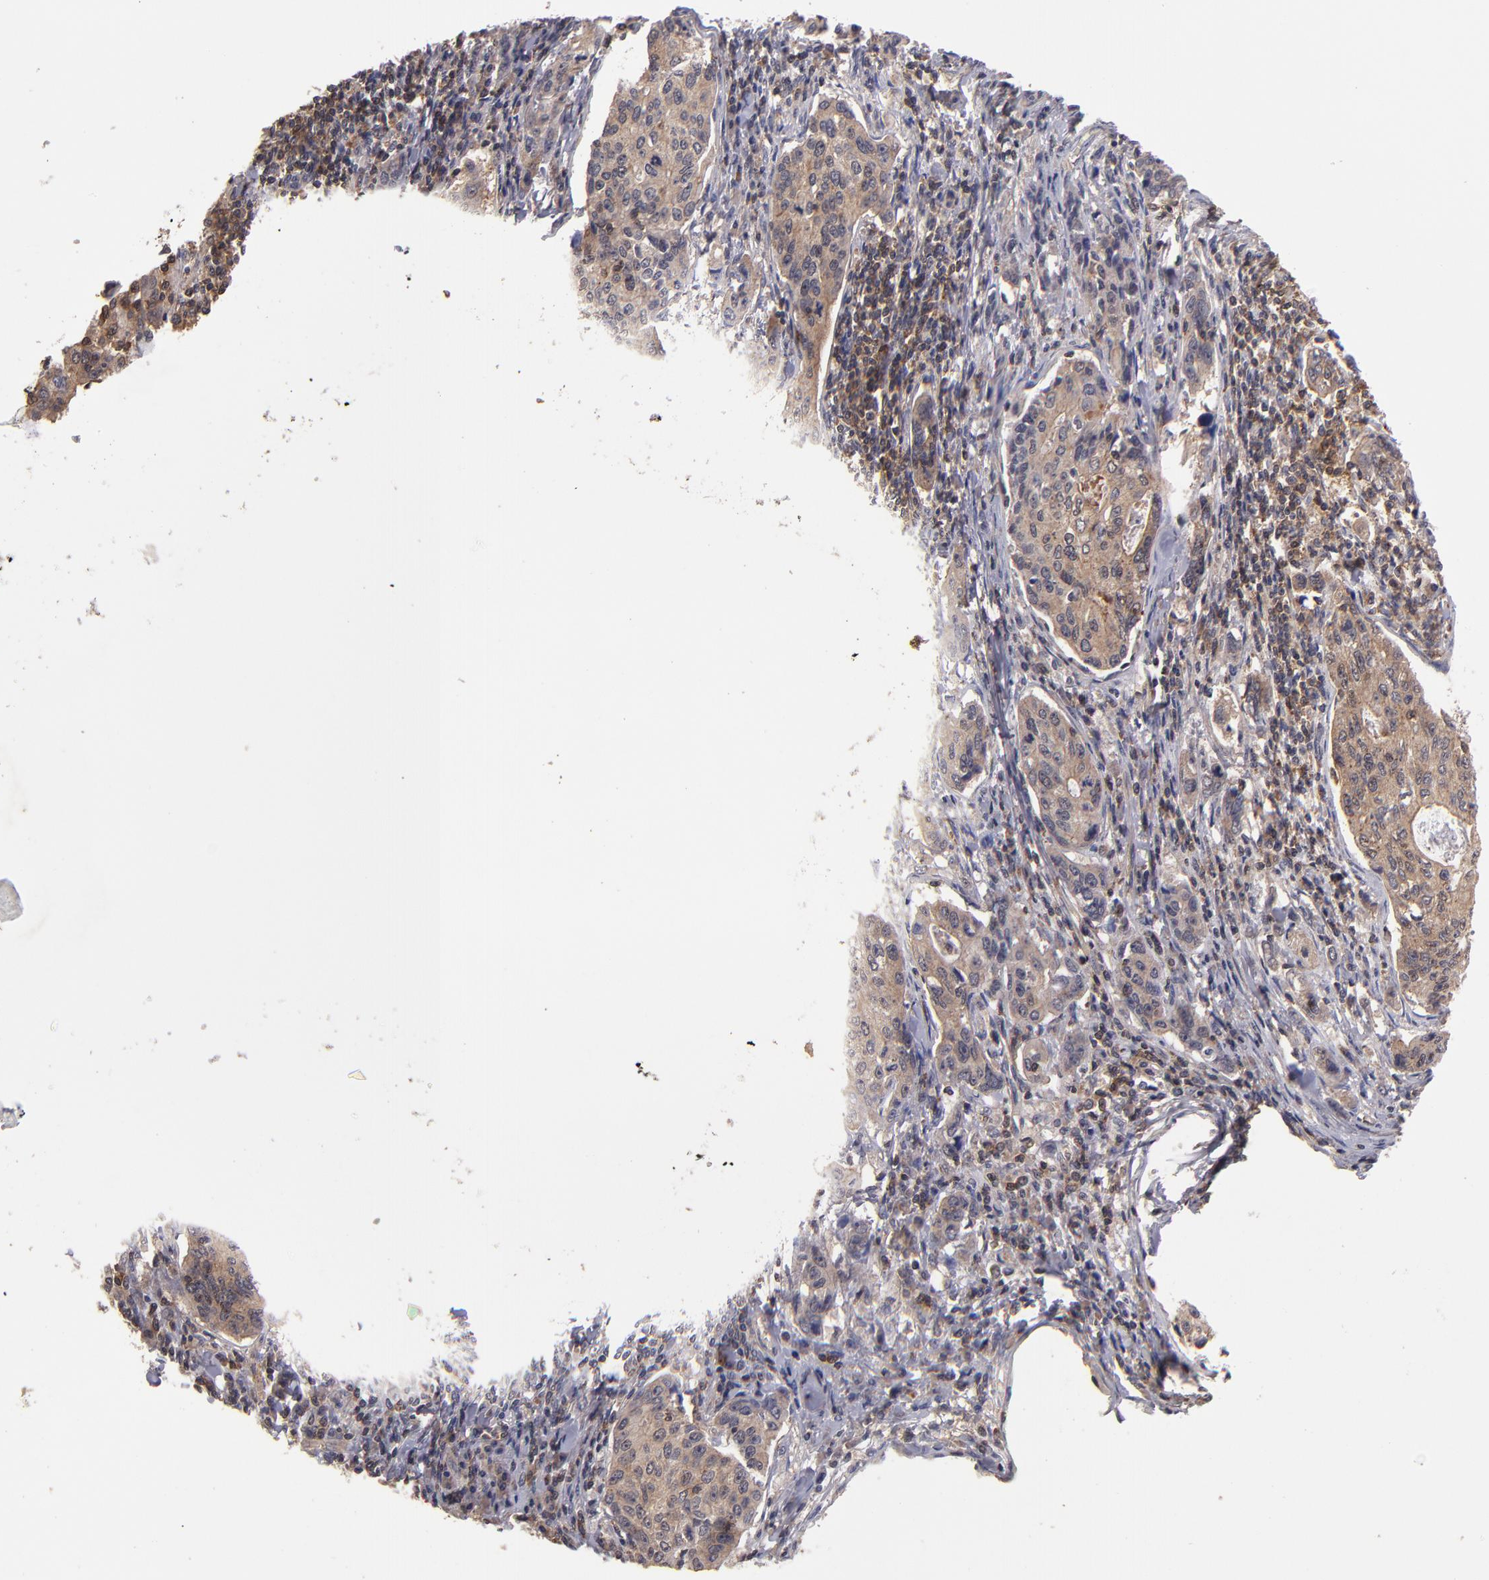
{"staining": {"intensity": "moderate", "quantity": ">75%", "location": "cytoplasmic/membranous"}, "tissue": "stomach cancer", "cell_type": "Tumor cells", "image_type": "cancer", "snomed": [{"axis": "morphology", "description": "Adenocarcinoma, NOS"}, {"axis": "topography", "description": "Esophagus"}, {"axis": "topography", "description": "Stomach"}], "caption": "Adenocarcinoma (stomach) tissue displays moderate cytoplasmic/membranous positivity in approximately >75% of tumor cells, visualized by immunohistochemistry. (brown staining indicates protein expression, while blue staining denotes nuclei).", "gene": "NF2", "patient": {"sex": "male", "age": 74}}